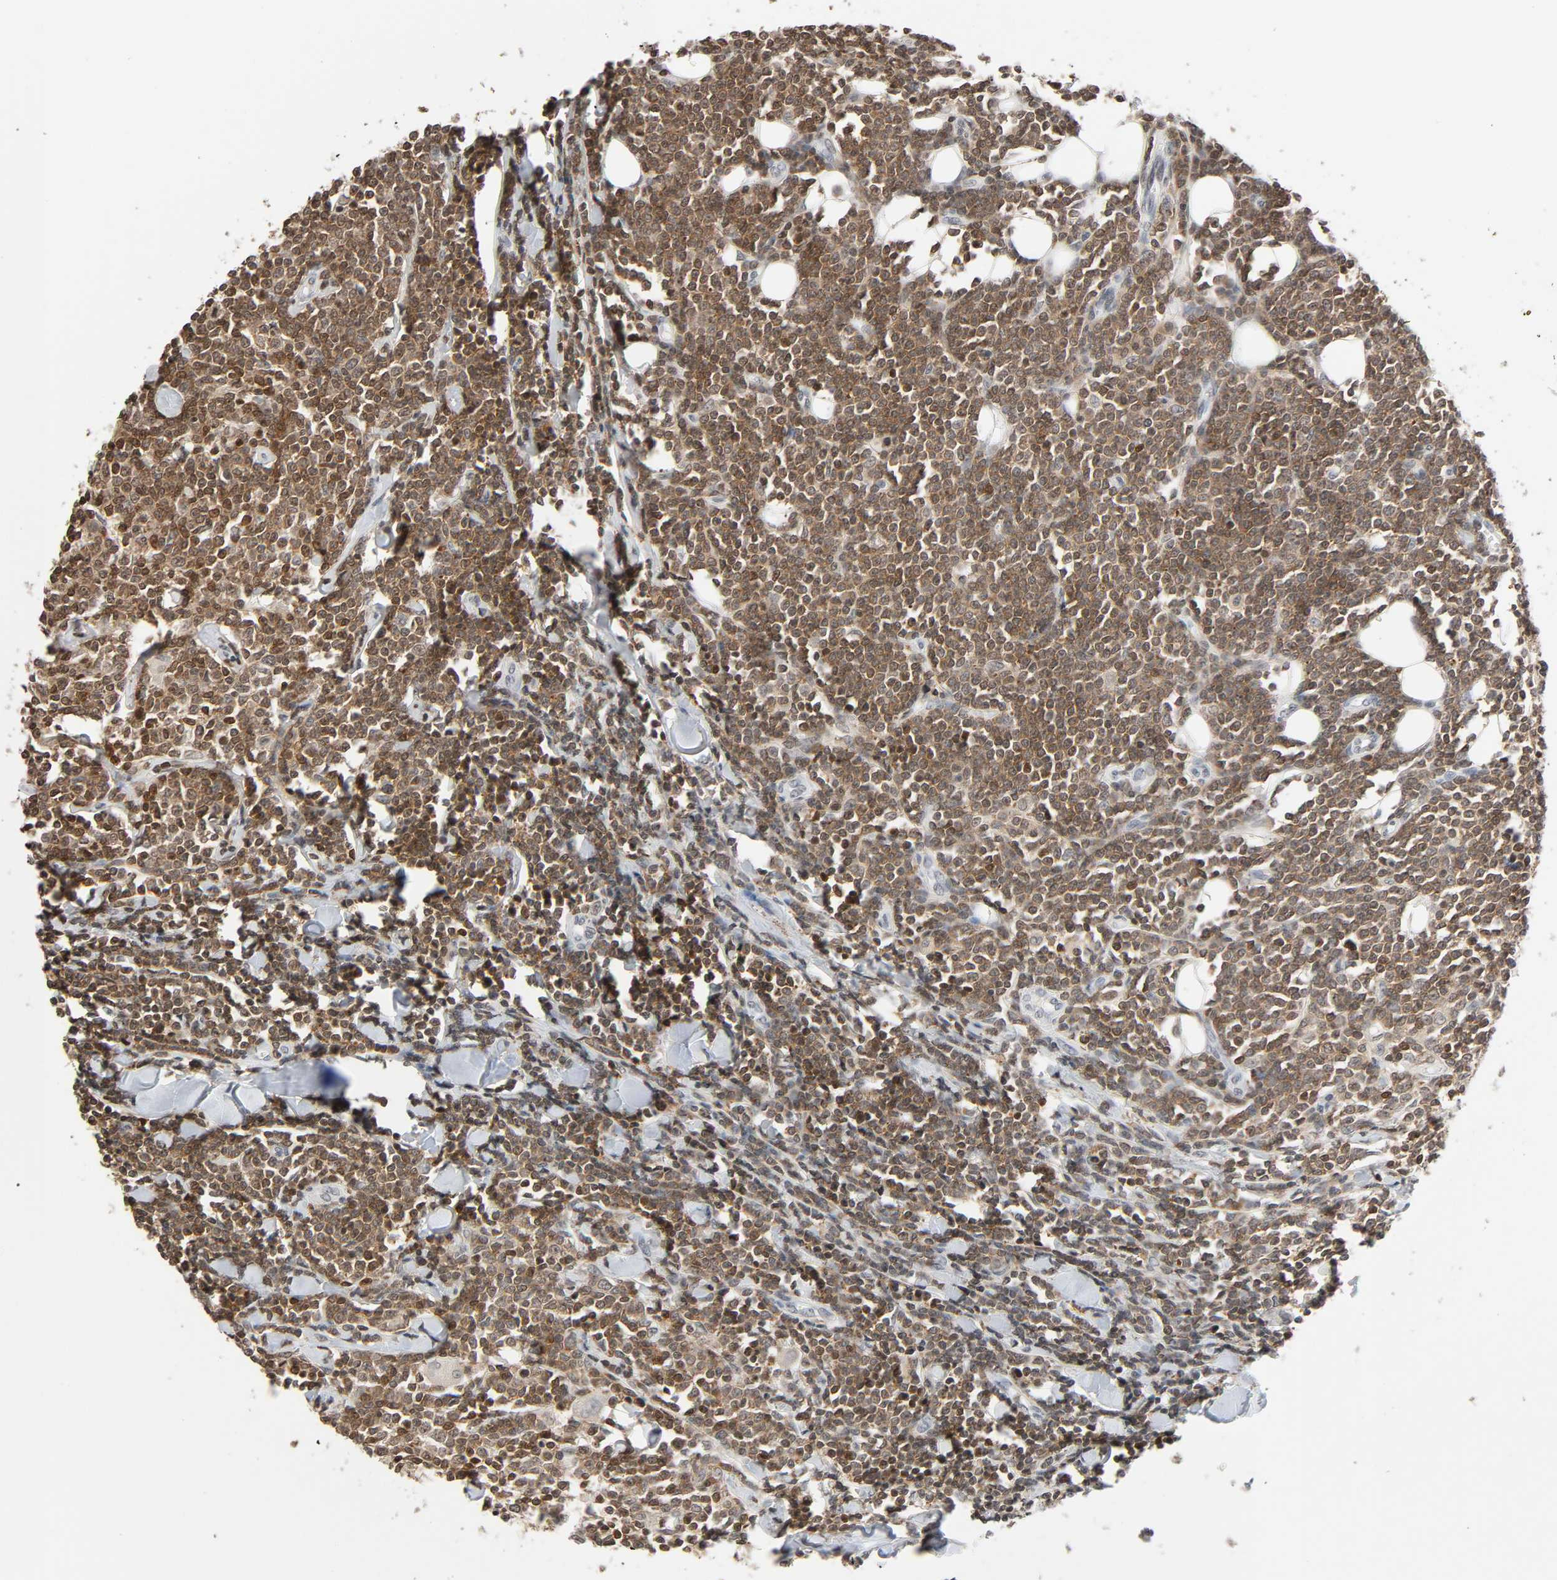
{"staining": {"intensity": "moderate", "quantity": ">75%", "location": "cytoplasmic/membranous"}, "tissue": "lymphoma", "cell_type": "Tumor cells", "image_type": "cancer", "snomed": [{"axis": "morphology", "description": "Malignant lymphoma, non-Hodgkin's type, Low grade"}, {"axis": "topography", "description": "Soft tissue"}], "caption": "A histopathology image showing moderate cytoplasmic/membranous expression in about >75% of tumor cells in low-grade malignant lymphoma, non-Hodgkin's type, as visualized by brown immunohistochemical staining.", "gene": "STK4", "patient": {"sex": "male", "age": 92}}